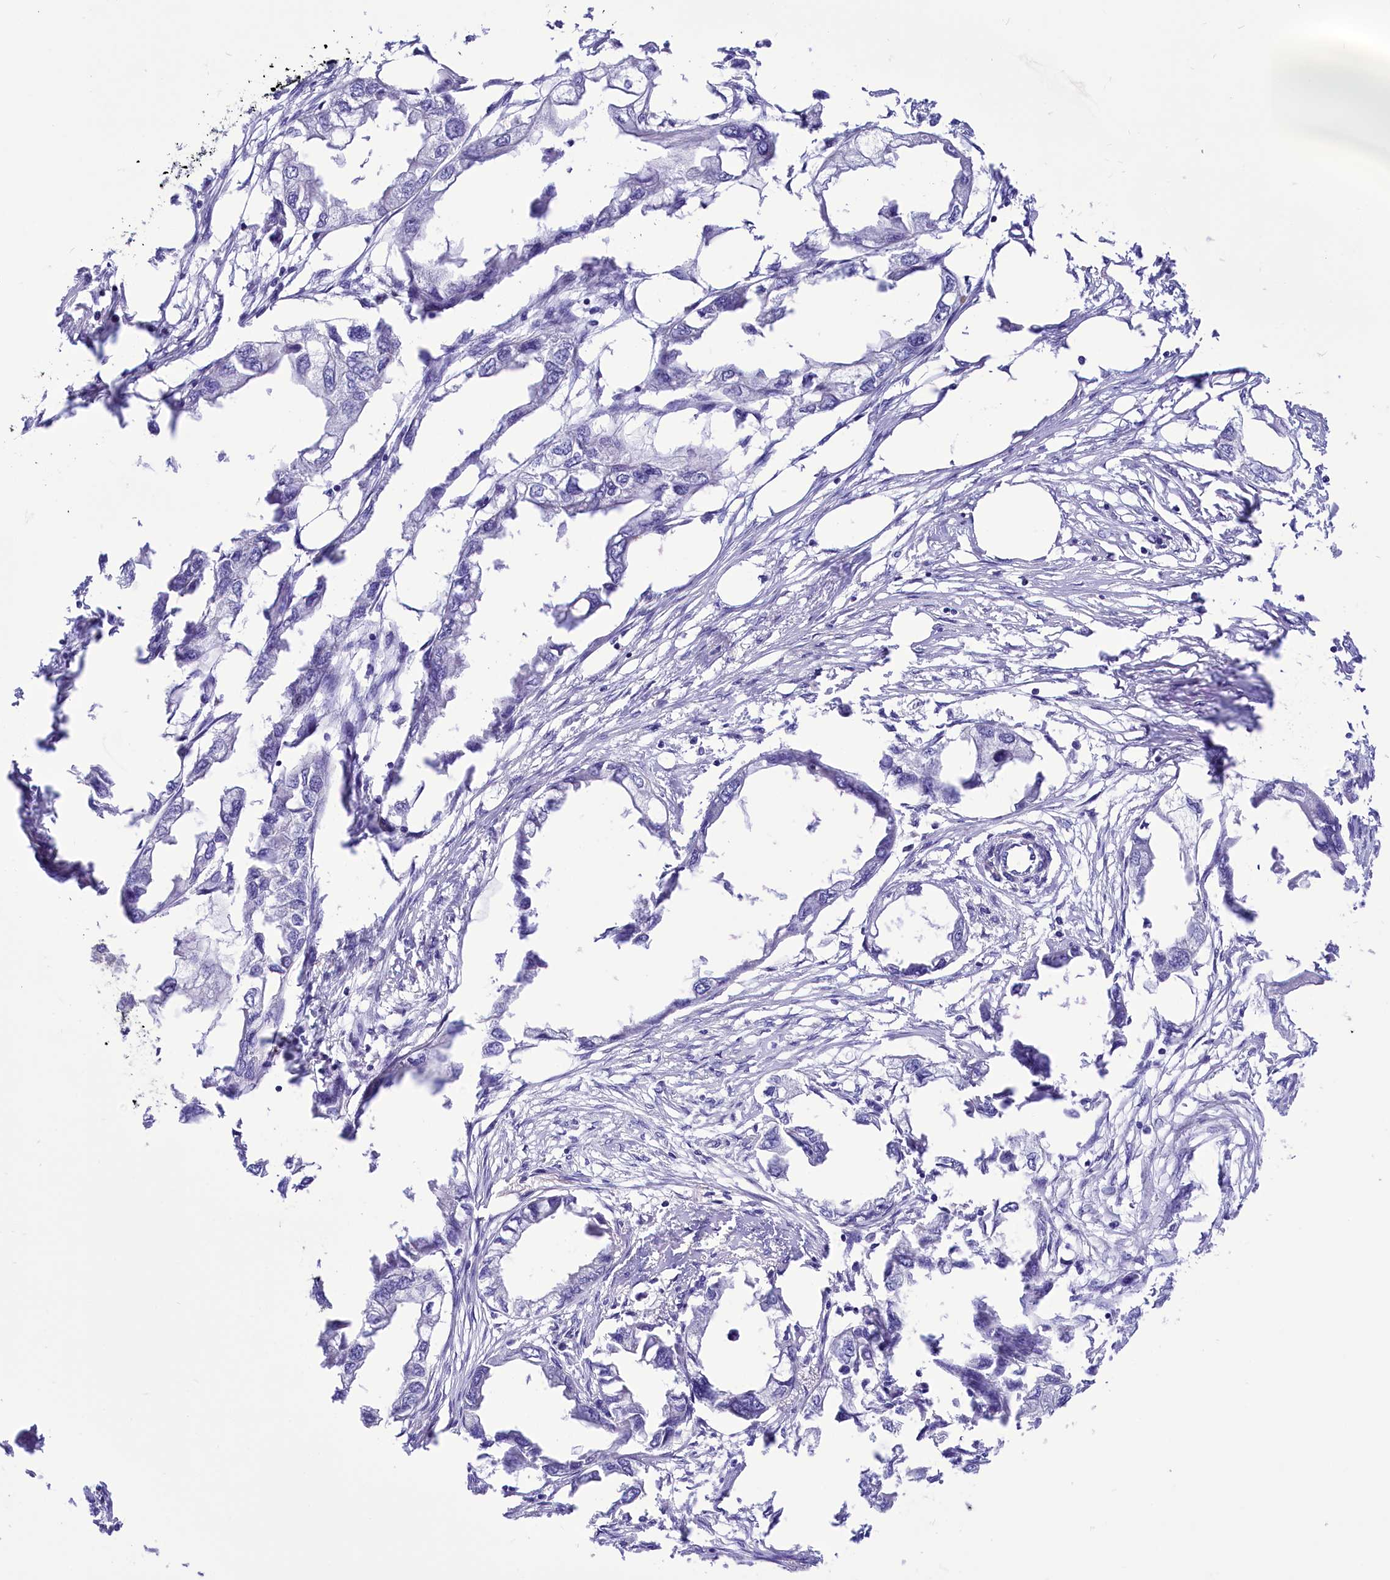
{"staining": {"intensity": "negative", "quantity": "none", "location": "none"}, "tissue": "endometrial cancer", "cell_type": "Tumor cells", "image_type": "cancer", "snomed": [{"axis": "morphology", "description": "Adenocarcinoma, NOS"}, {"axis": "morphology", "description": "Adenocarcinoma, metastatic, NOS"}, {"axis": "topography", "description": "Adipose tissue"}, {"axis": "topography", "description": "Endometrium"}], "caption": "Immunohistochemical staining of endometrial cancer exhibits no significant positivity in tumor cells.", "gene": "TTC36", "patient": {"sex": "female", "age": 67}}